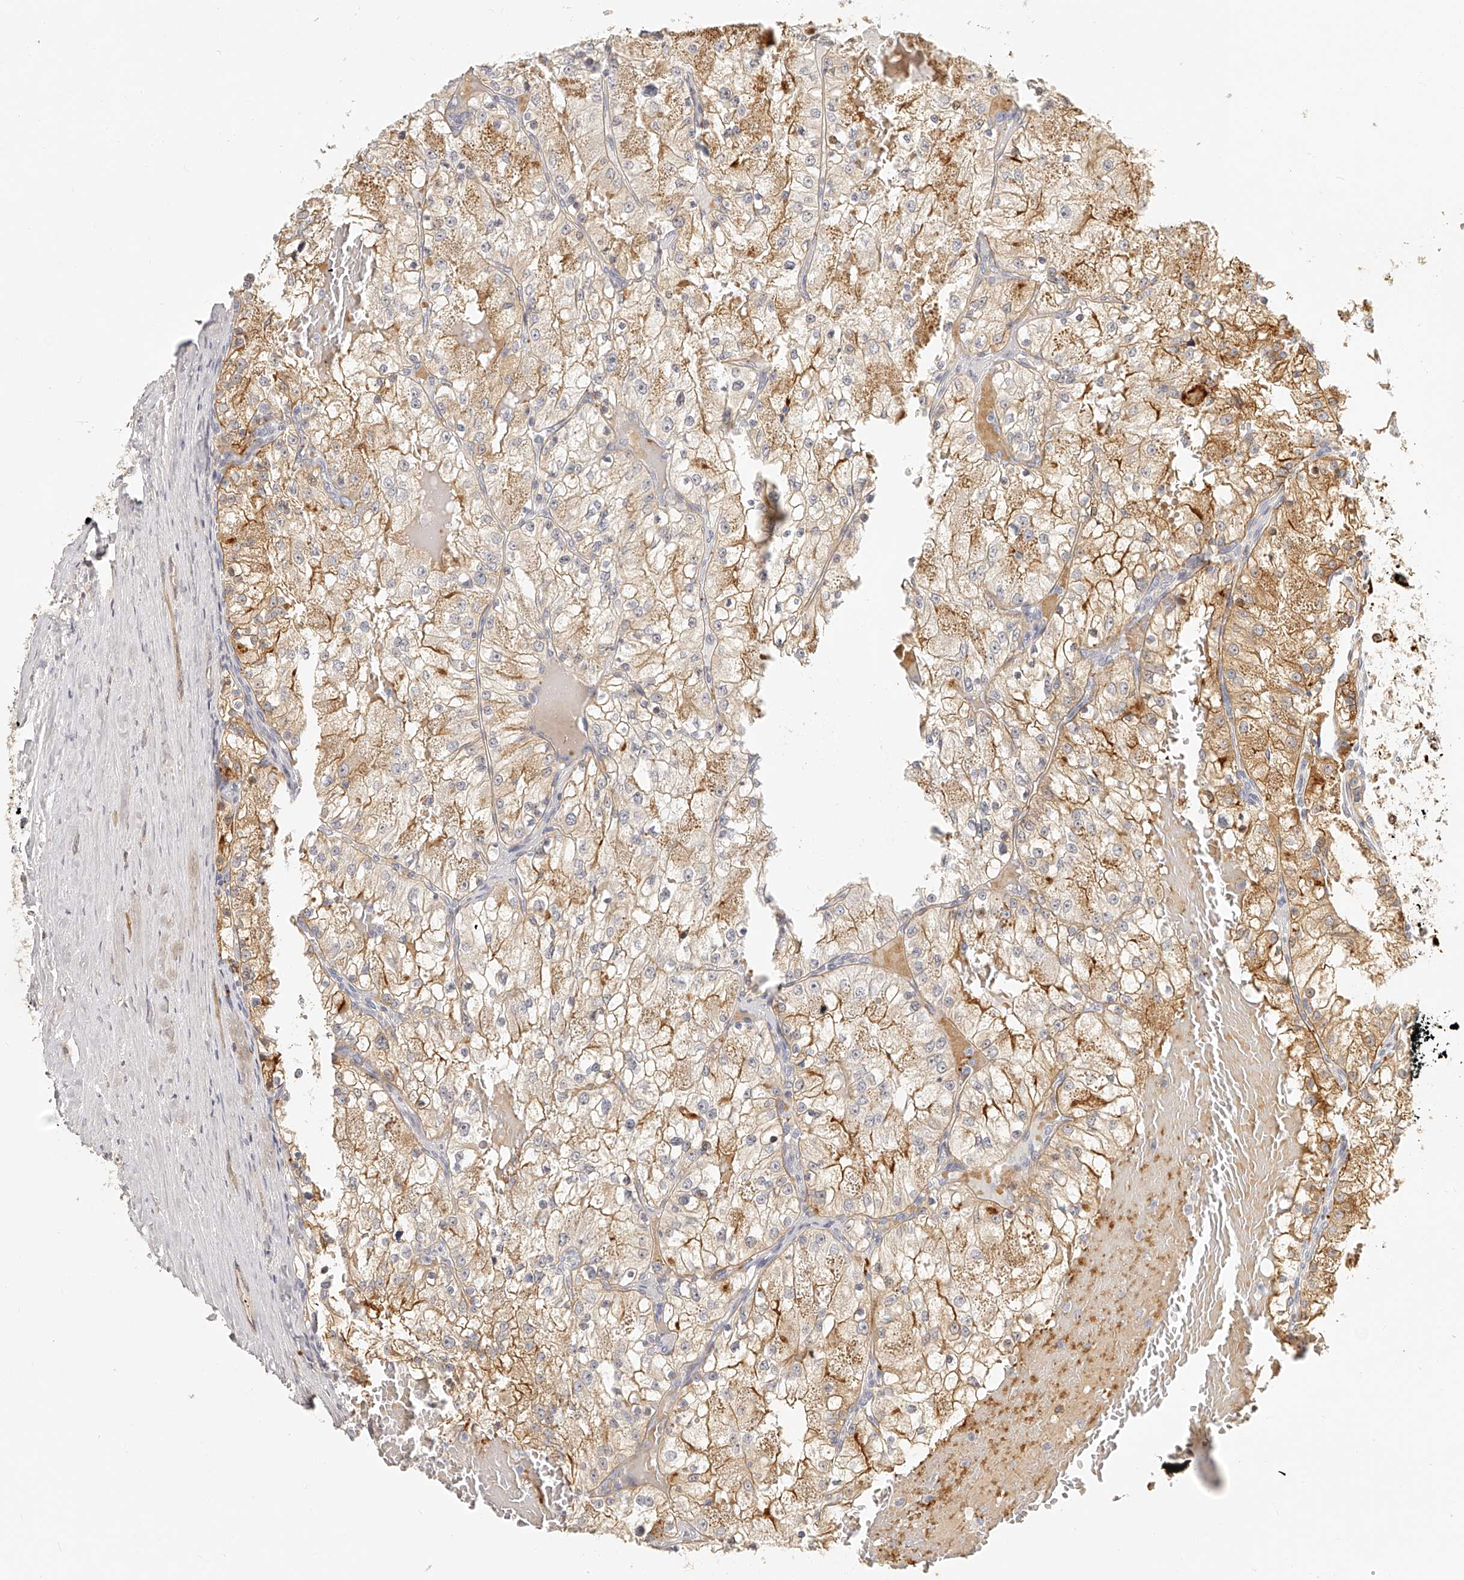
{"staining": {"intensity": "moderate", "quantity": ">75%", "location": "cytoplasmic/membranous"}, "tissue": "renal cancer", "cell_type": "Tumor cells", "image_type": "cancer", "snomed": [{"axis": "morphology", "description": "Normal tissue, NOS"}, {"axis": "morphology", "description": "Adenocarcinoma, NOS"}, {"axis": "topography", "description": "Kidney"}], "caption": "Human renal cancer stained for a protein (brown) reveals moderate cytoplasmic/membranous positive expression in approximately >75% of tumor cells.", "gene": "ITGB3", "patient": {"sex": "male", "age": 68}}